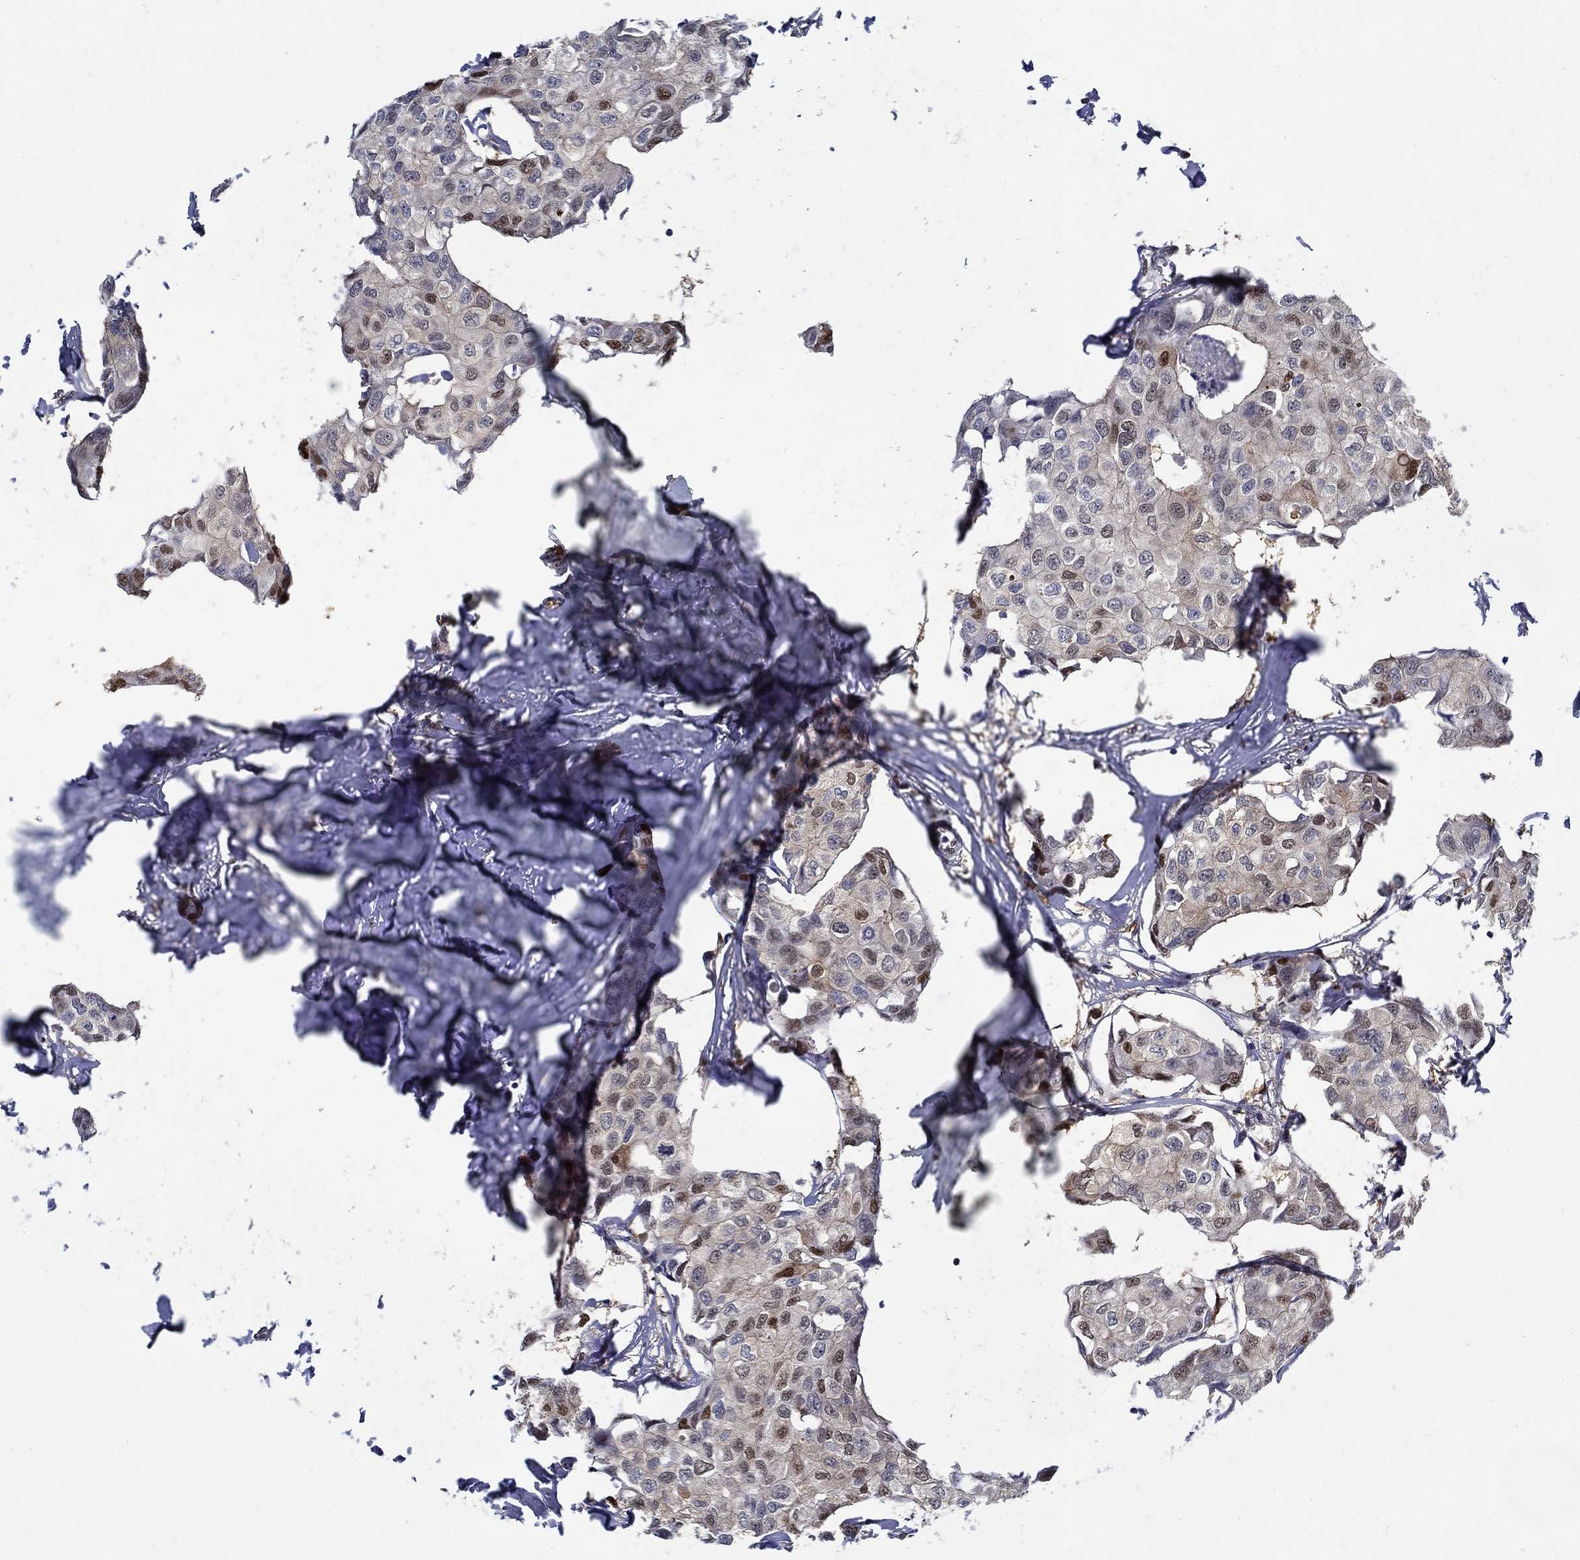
{"staining": {"intensity": "strong", "quantity": "<25%", "location": "nuclear"}, "tissue": "breast cancer", "cell_type": "Tumor cells", "image_type": "cancer", "snomed": [{"axis": "morphology", "description": "Duct carcinoma"}, {"axis": "topography", "description": "Breast"}], "caption": "A brown stain shows strong nuclear expression of a protein in human breast intraductal carcinoma tumor cells.", "gene": "ZNF594", "patient": {"sex": "female", "age": 80}}